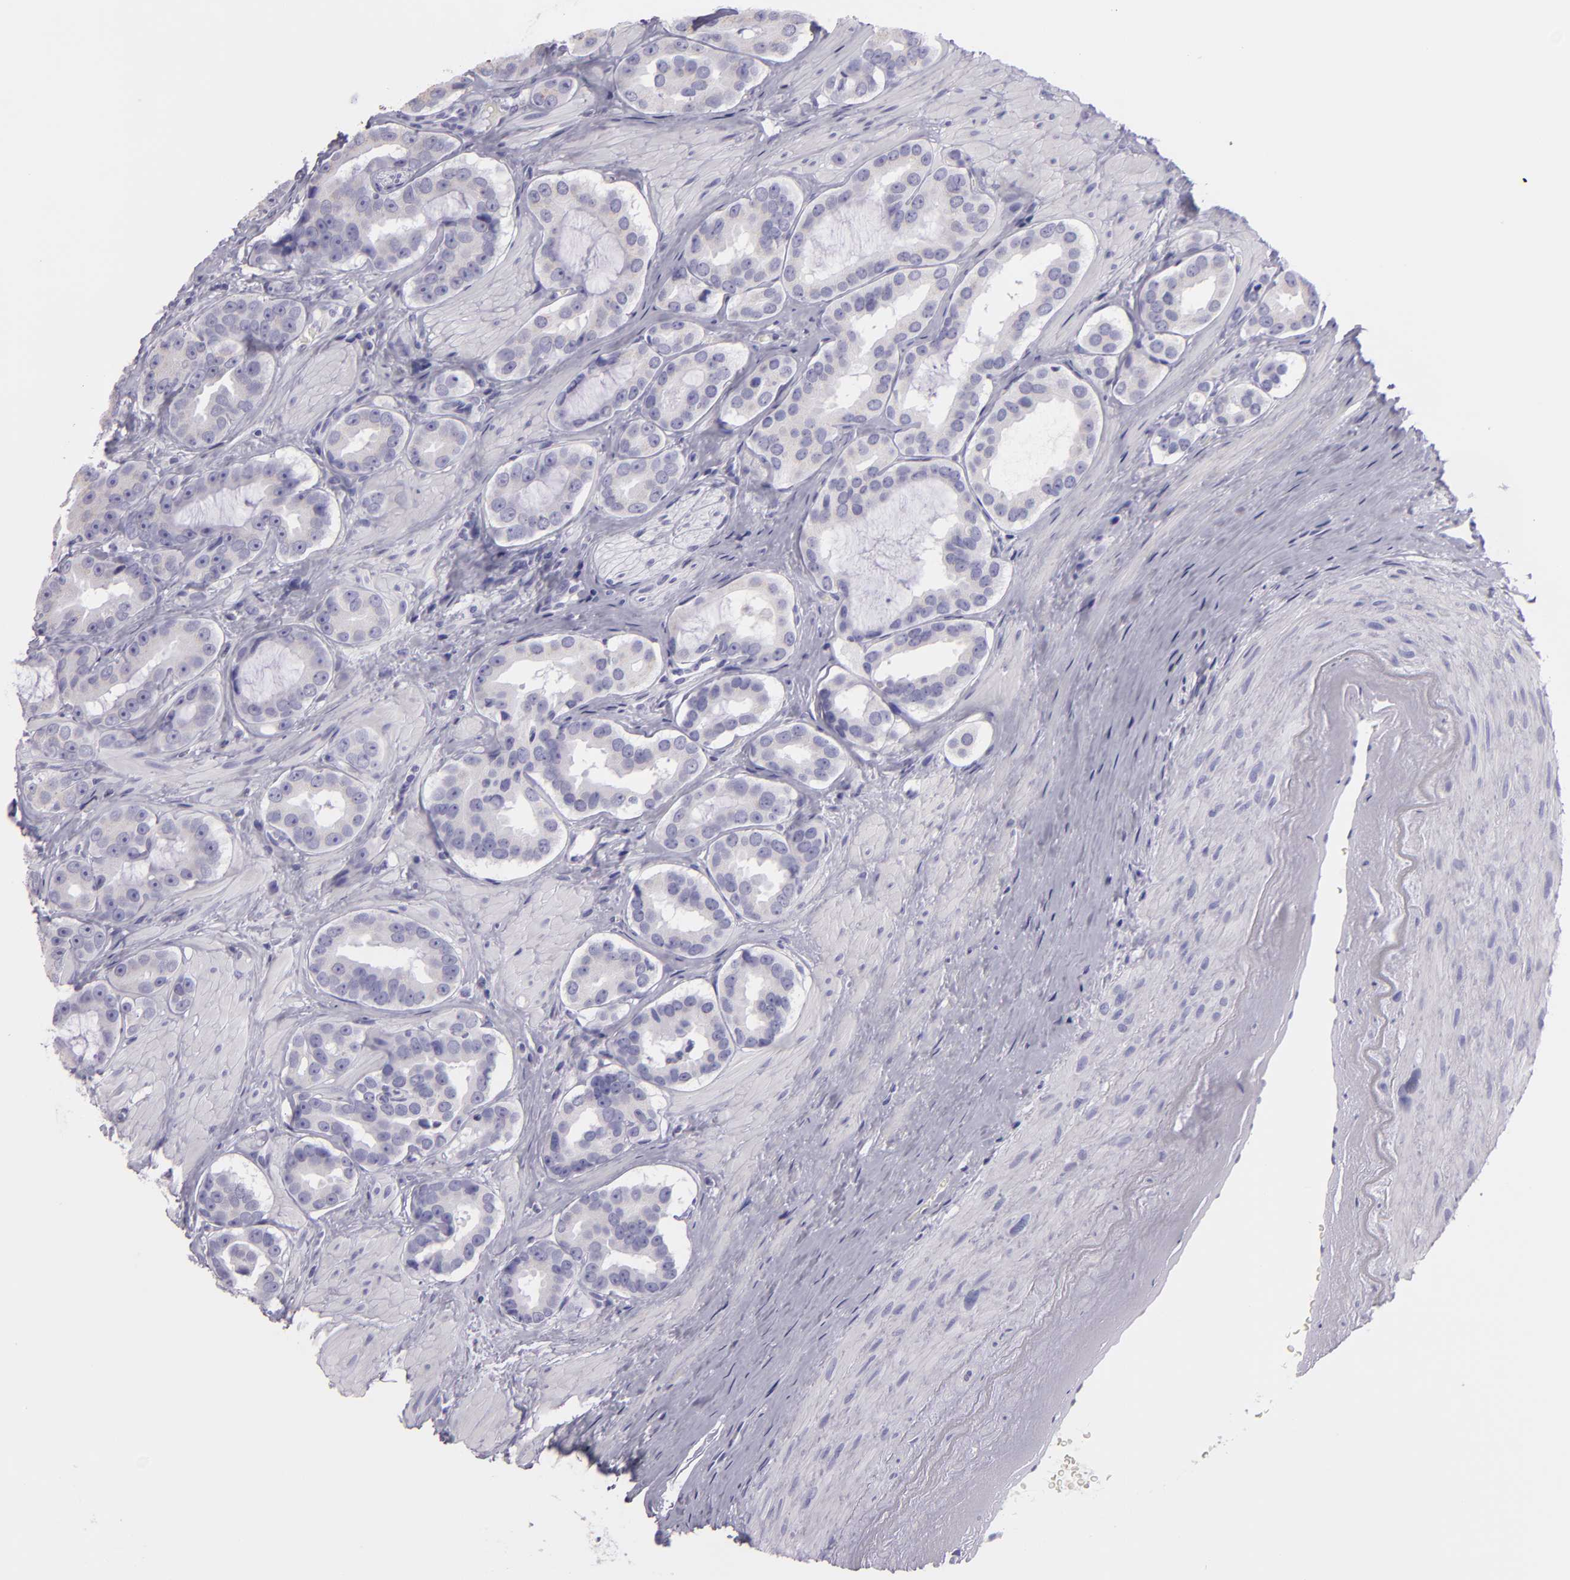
{"staining": {"intensity": "negative", "quantity": "none", "location": "none"}, "tissue": "prostate cancer", "cell_type": "Tumor cells", "image_type": "cancer", "snomed": [{"axis": "morphology", "description": "Adenocarcinoma, Low grade"}, {"axis": "topography", "description": "Prostate"}], "caption": "This histopathology image is of prostate cancer (adenocarcinoma (low-grade)) stained with IHC to label a protein in brown with the nuclei are counter-stained blue. There is no staining in tumor cells.", "gene": "MUC5AC", "patient": {"sex": "male", "age": 59}}